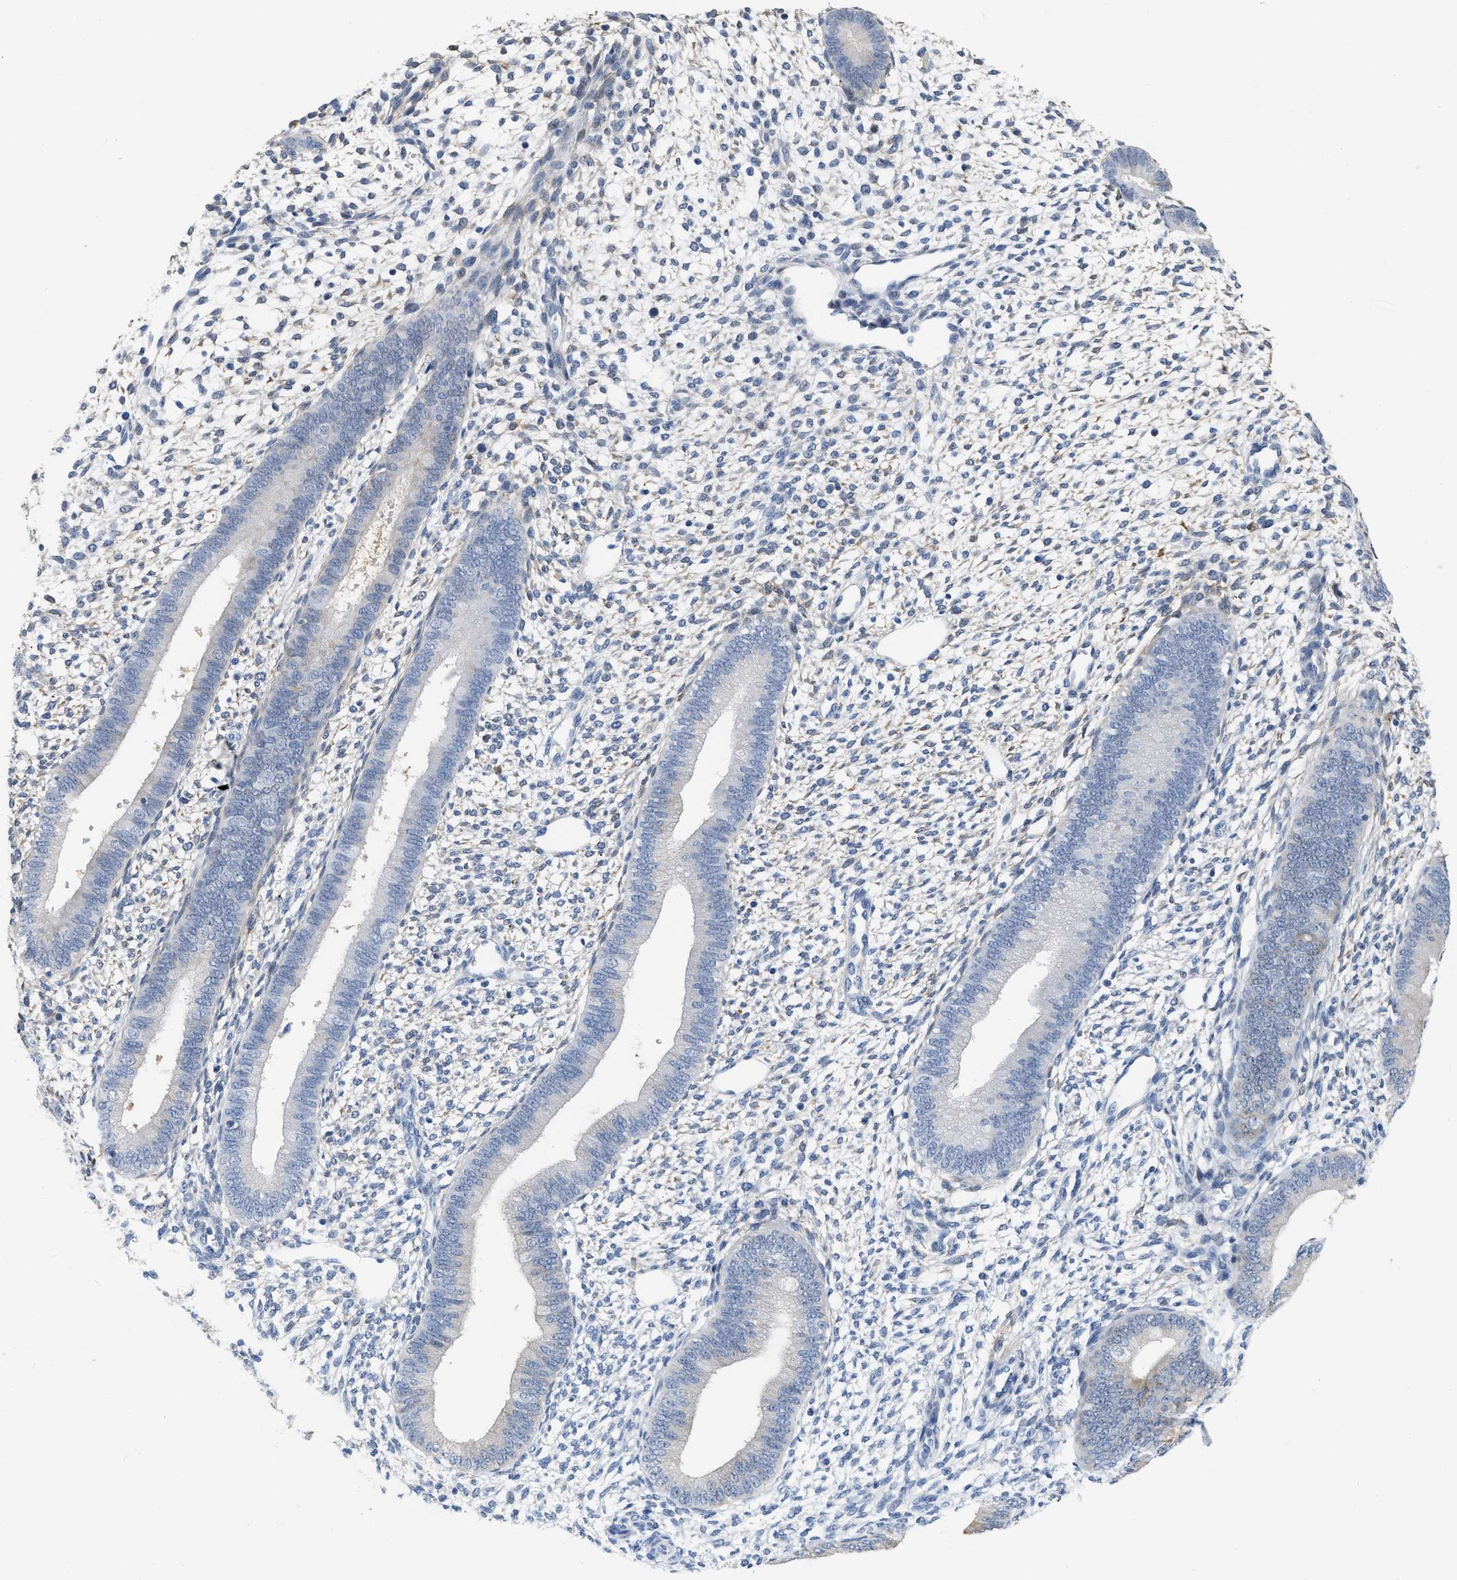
{"staining": {"intensity": "negative", "quantity": "none", "location": "none"}, "tissue": "endometrium", "cell_type": "Cells in endometrial stroma", "image_type": "normal", "snomed": [{"axis": "morphology", "description": "Normal tissue, NOS"}, {"axis": "topography", "description": "Endometrium"}], "caption": "A high-resolution micrograph shows immunohistochemistry staining of unremarkable endometrium, which shows no significant staining in cells in endometrial stroma.", "gene": "CRYM", "patient": {"sex": "female", "age": 46}}